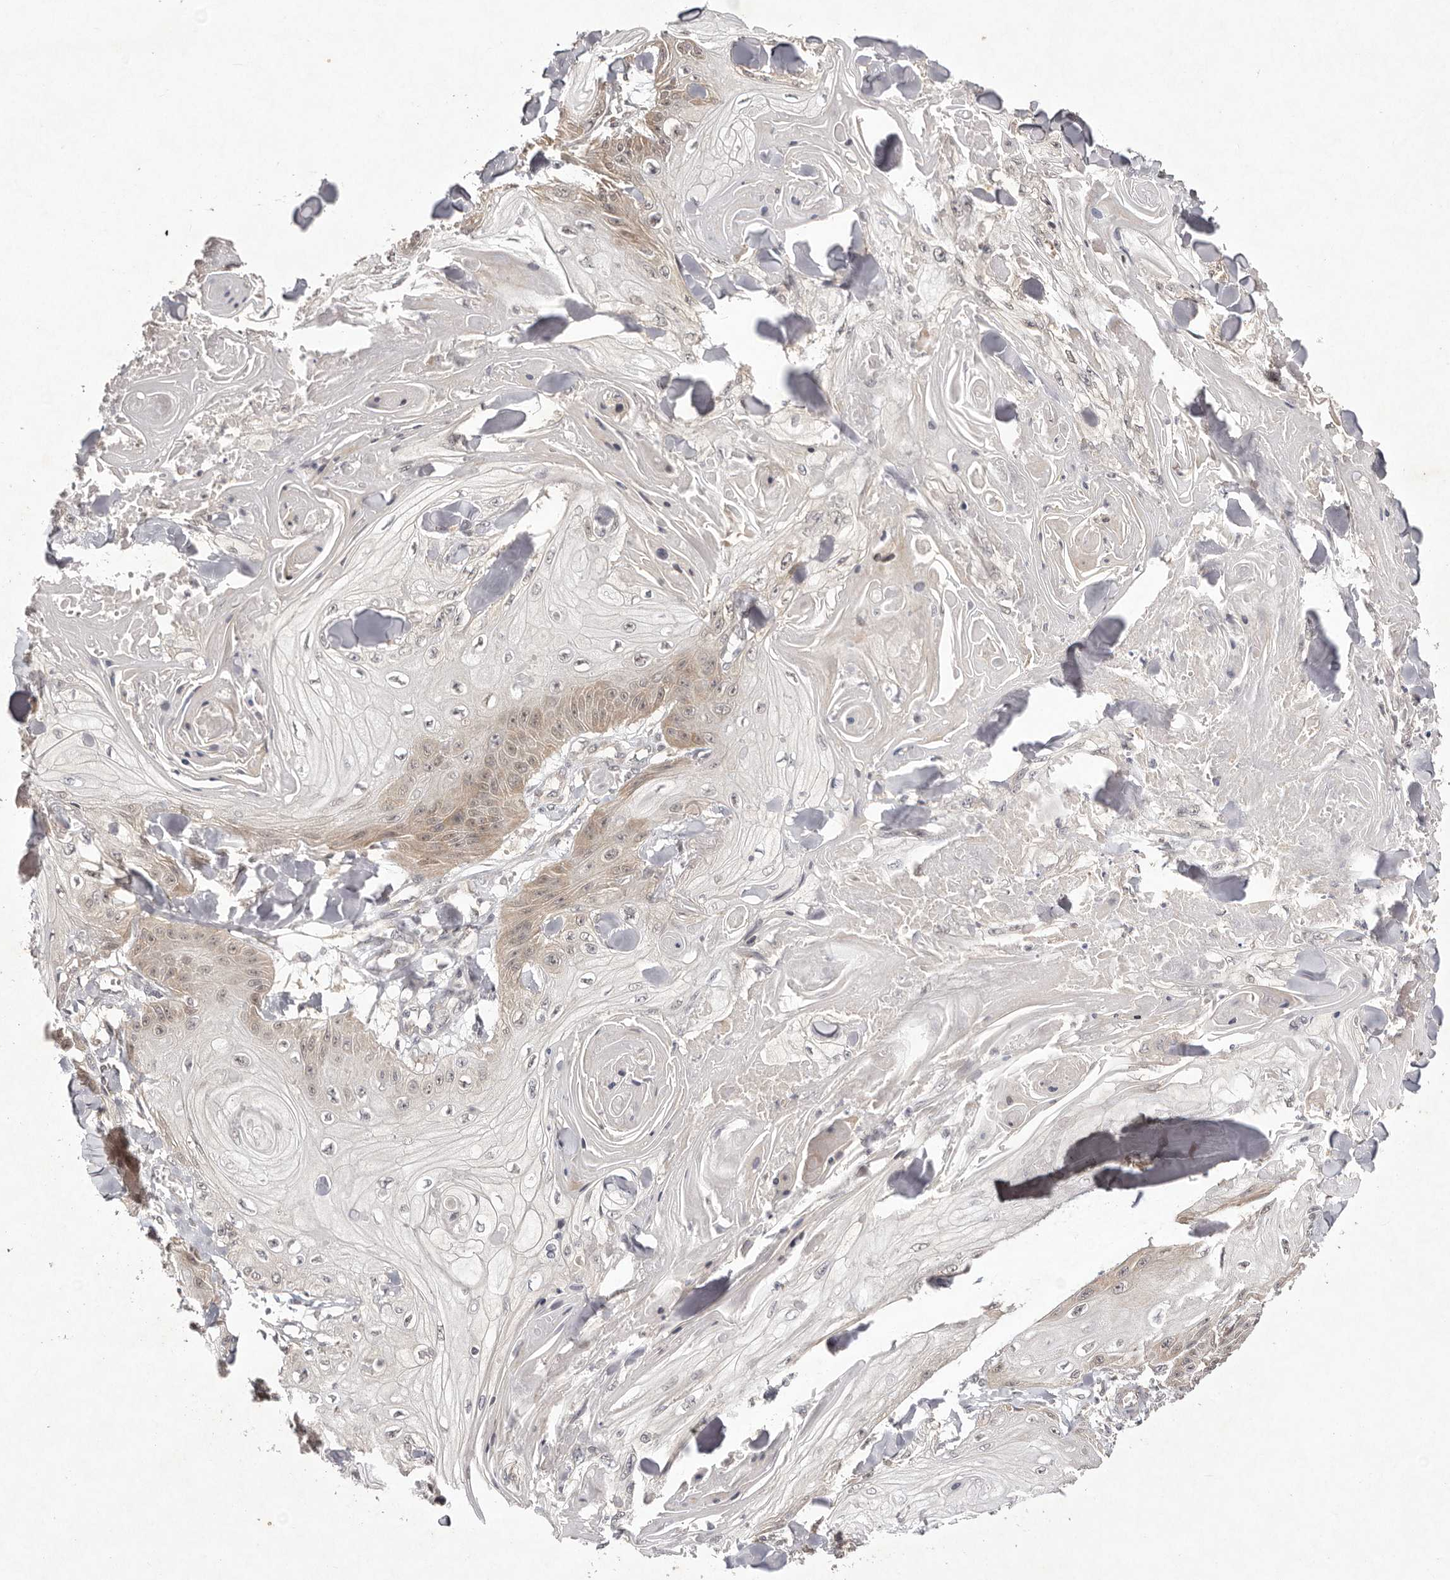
{"staining": {"intensity": "moderate", "quantity": "<25%", "location": "cytoplasmic/membranous"}, "tissue": "skin cancer", "cell_type": "Tumor cells", "image_type": "cancer", "snomed": [{"axis": "morphology", "description": "Squamous cell carcinoma, NOS"}, {"axis": "topography", "description": "Skin"}], "caption": "The micrograph exhibits immunohistochemical staining of skin cancer. There is moderate cytoplasmic/membranous expression is appreciated in about <25% of tumor cells.", "gene": "BUD31", "patient": {"sex": "male", "age": 74}}